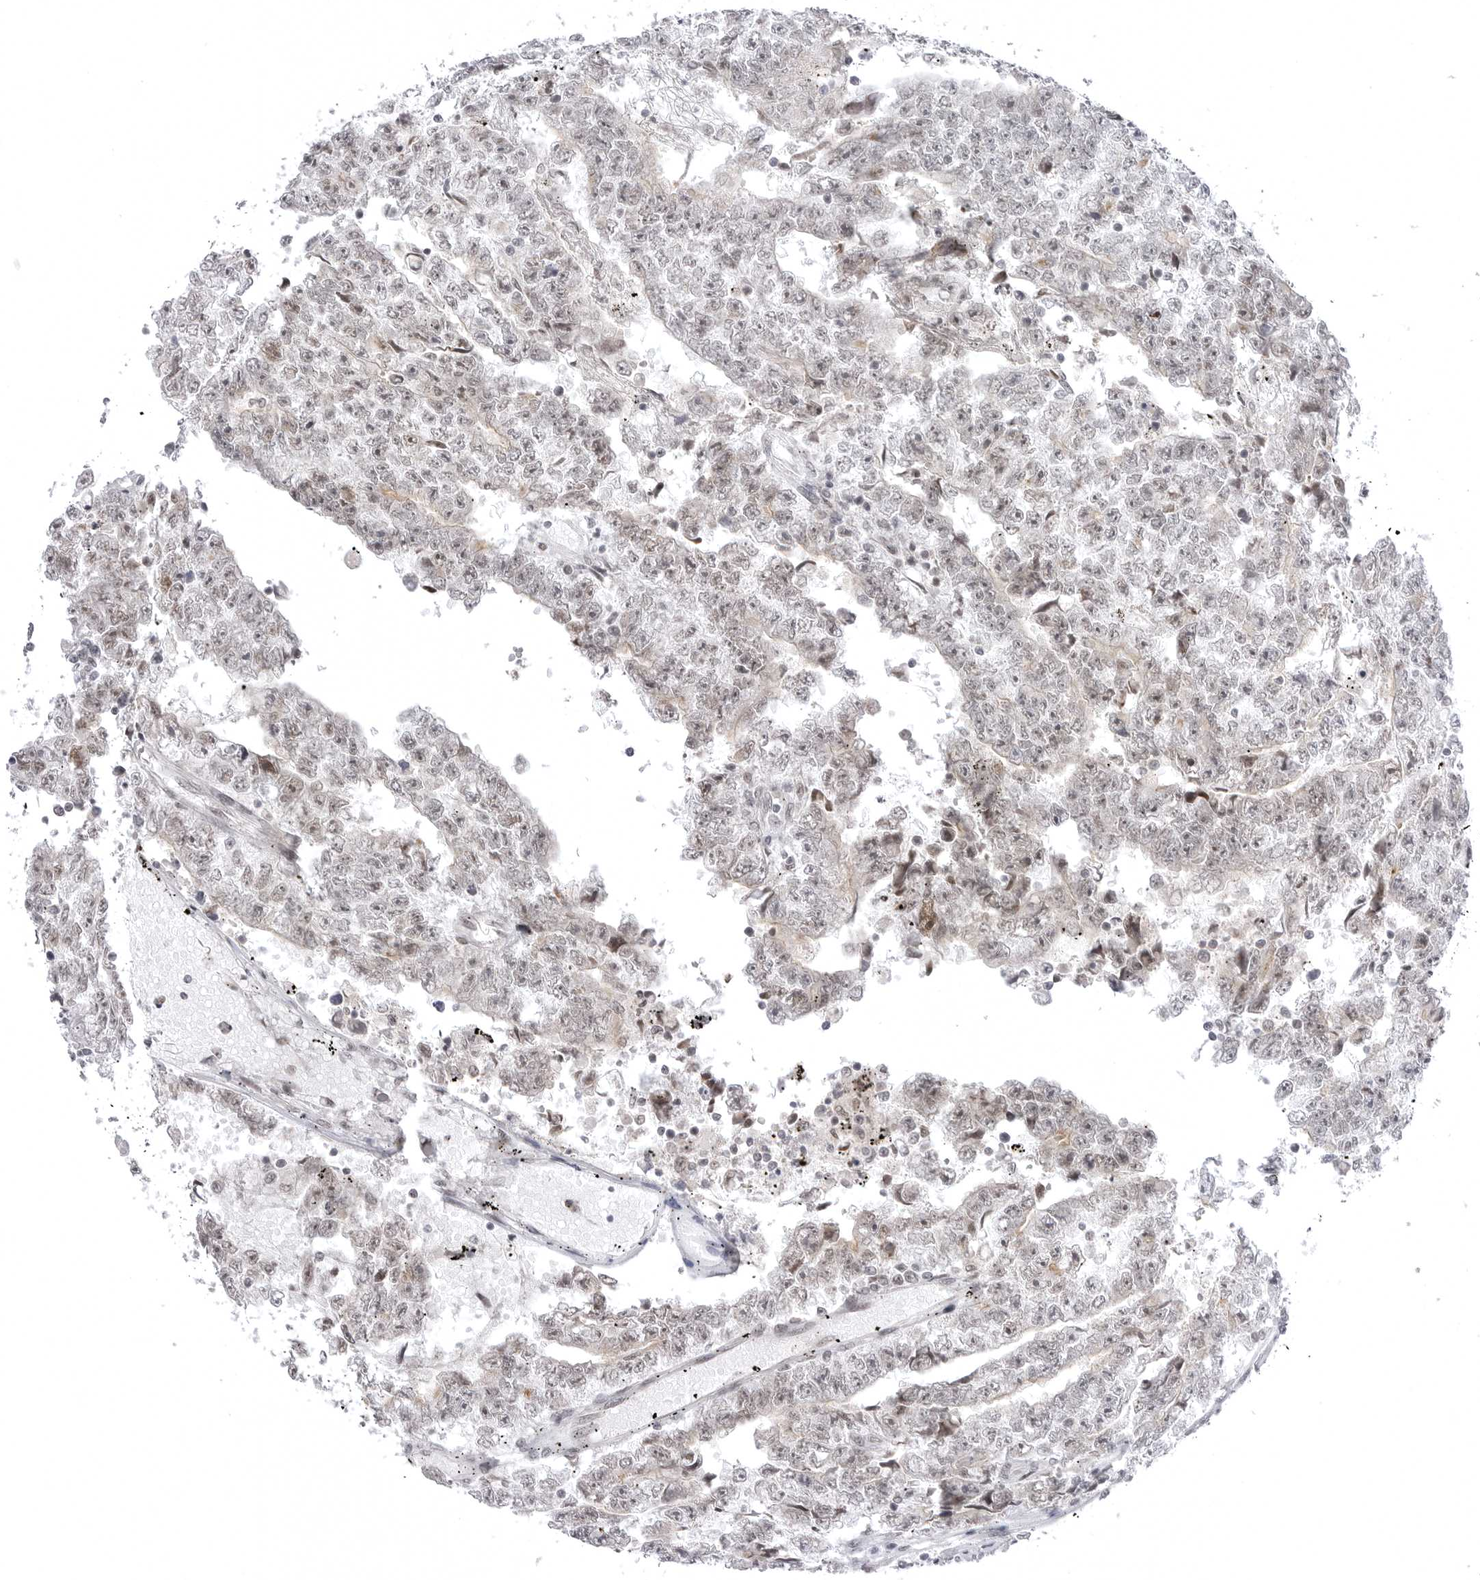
{"staining": {"intensity": "weak", "quantity": "<25%", "location": "cytoplasmic/membranous,nuclear"}, "tissue": "testis cancer", "cell_type": "Tumor cells", "image_type": "cancer", "snomed": [{"axis": "morphology", "description": "Carcinoma, Embryonal, NOS"}, {"axis": "topography", "description": "Testis"}], "caption": "Testis cancer (embryonal carcinoma) stained for a protein using immunohistochemistry (IHC) shows no positivity tumor cells.", "gene": "PTK2B", "patient": {"sex": "male", "age": 25}}